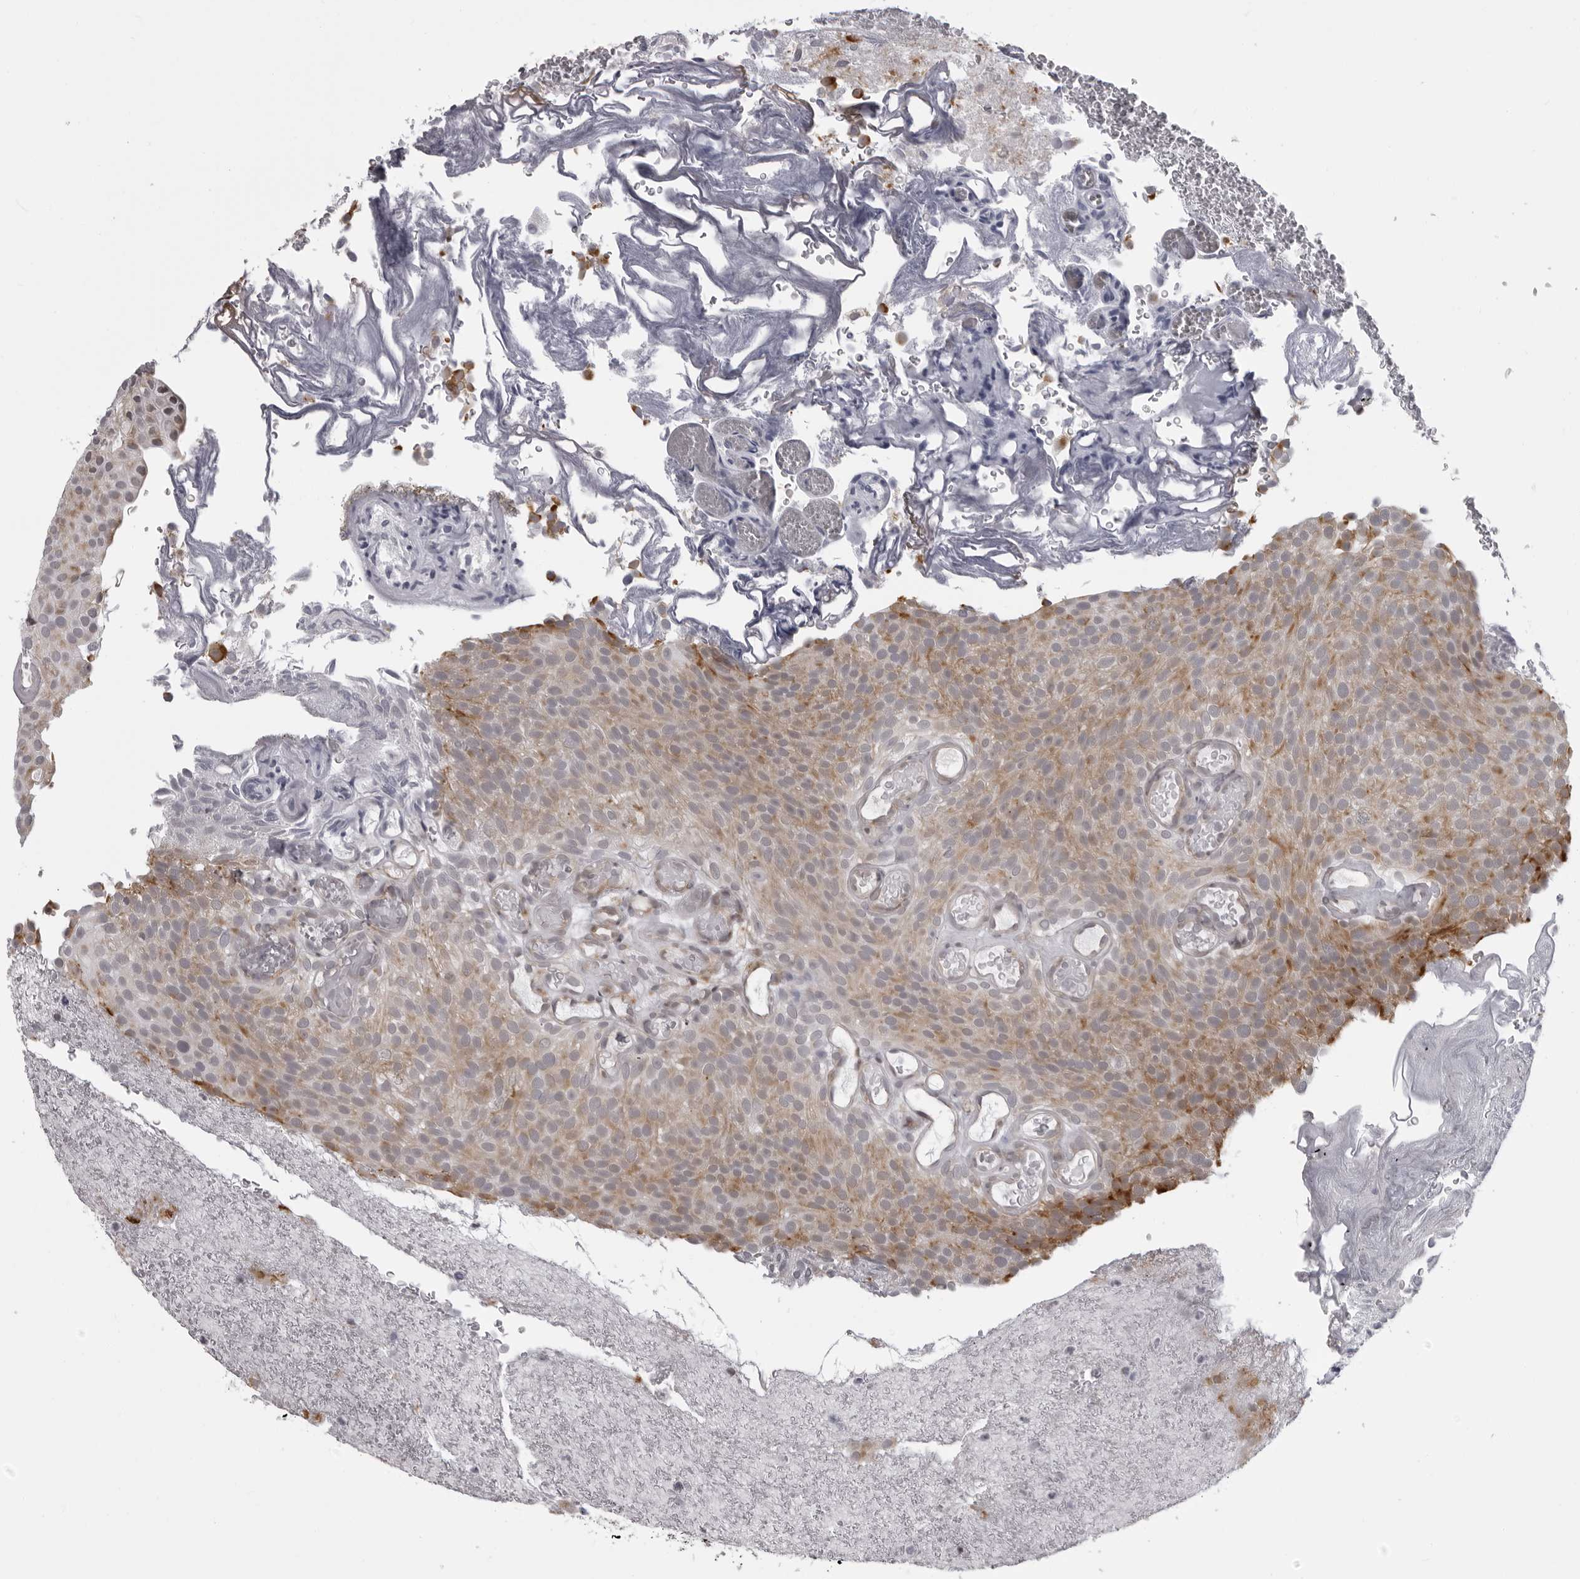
{"staining": {"intensity": "moderate", "quantity": "<25%", "location": "cytoplasmic/membranous"}, "tissue": "urothelial cancer", "cell_type": "Tumor cells", "image_type": "cancer", "snomed": [{"axis": "morphology", "description": "Urothelial carcinoma, Low grade"}, {"axis": "topography", "description": "Urinary bladder"}], "caption": "Immunohistochemistry (IHC) of human urothelial cancer demonstrates low levels of moderate cytoplasmic/membranous positivity in approximately <25% of tumor cells. (IHC, brightfield microscopy, high magnification).", "gene": "RTCA", "patient": {"sex": "male", "age": 78}}